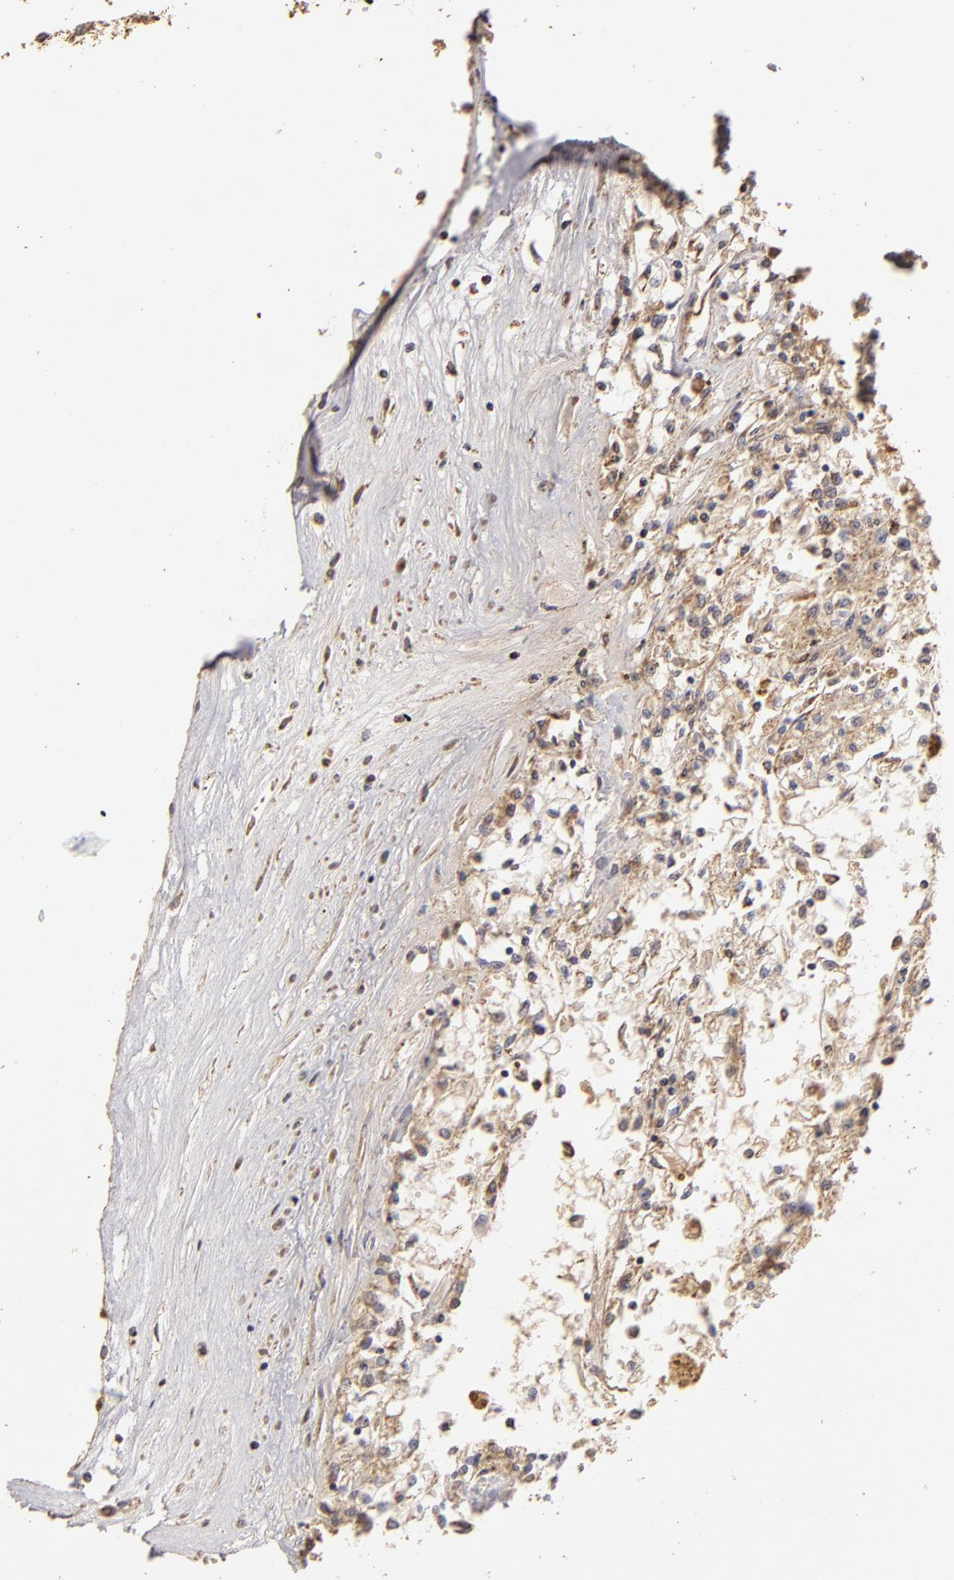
{"staining": {"intensity": "moderate", "quantity": ">75%", "location": "cytoplasmic/membranous"}, "tissue": "renal cancer", "cell_type": "Tumor cells", "image_type": "cancer", "snomed": [{"axis": "morphology", "description": "Adenocarcinoma, NOS"}, {"axis": "topography", "description": "Kidney"}], "caption": "High-magnification brightfield microscopy of renal adenocarcinoma stained with DAB (brown) and counterstained with hematoxylin (blue). tumor cells exhibit moderate cytoplasmic/membranous positivity is seen in approximately>75% of cells.", "gene": "CFB", "patient": {"sex": "male", "age": 78}}